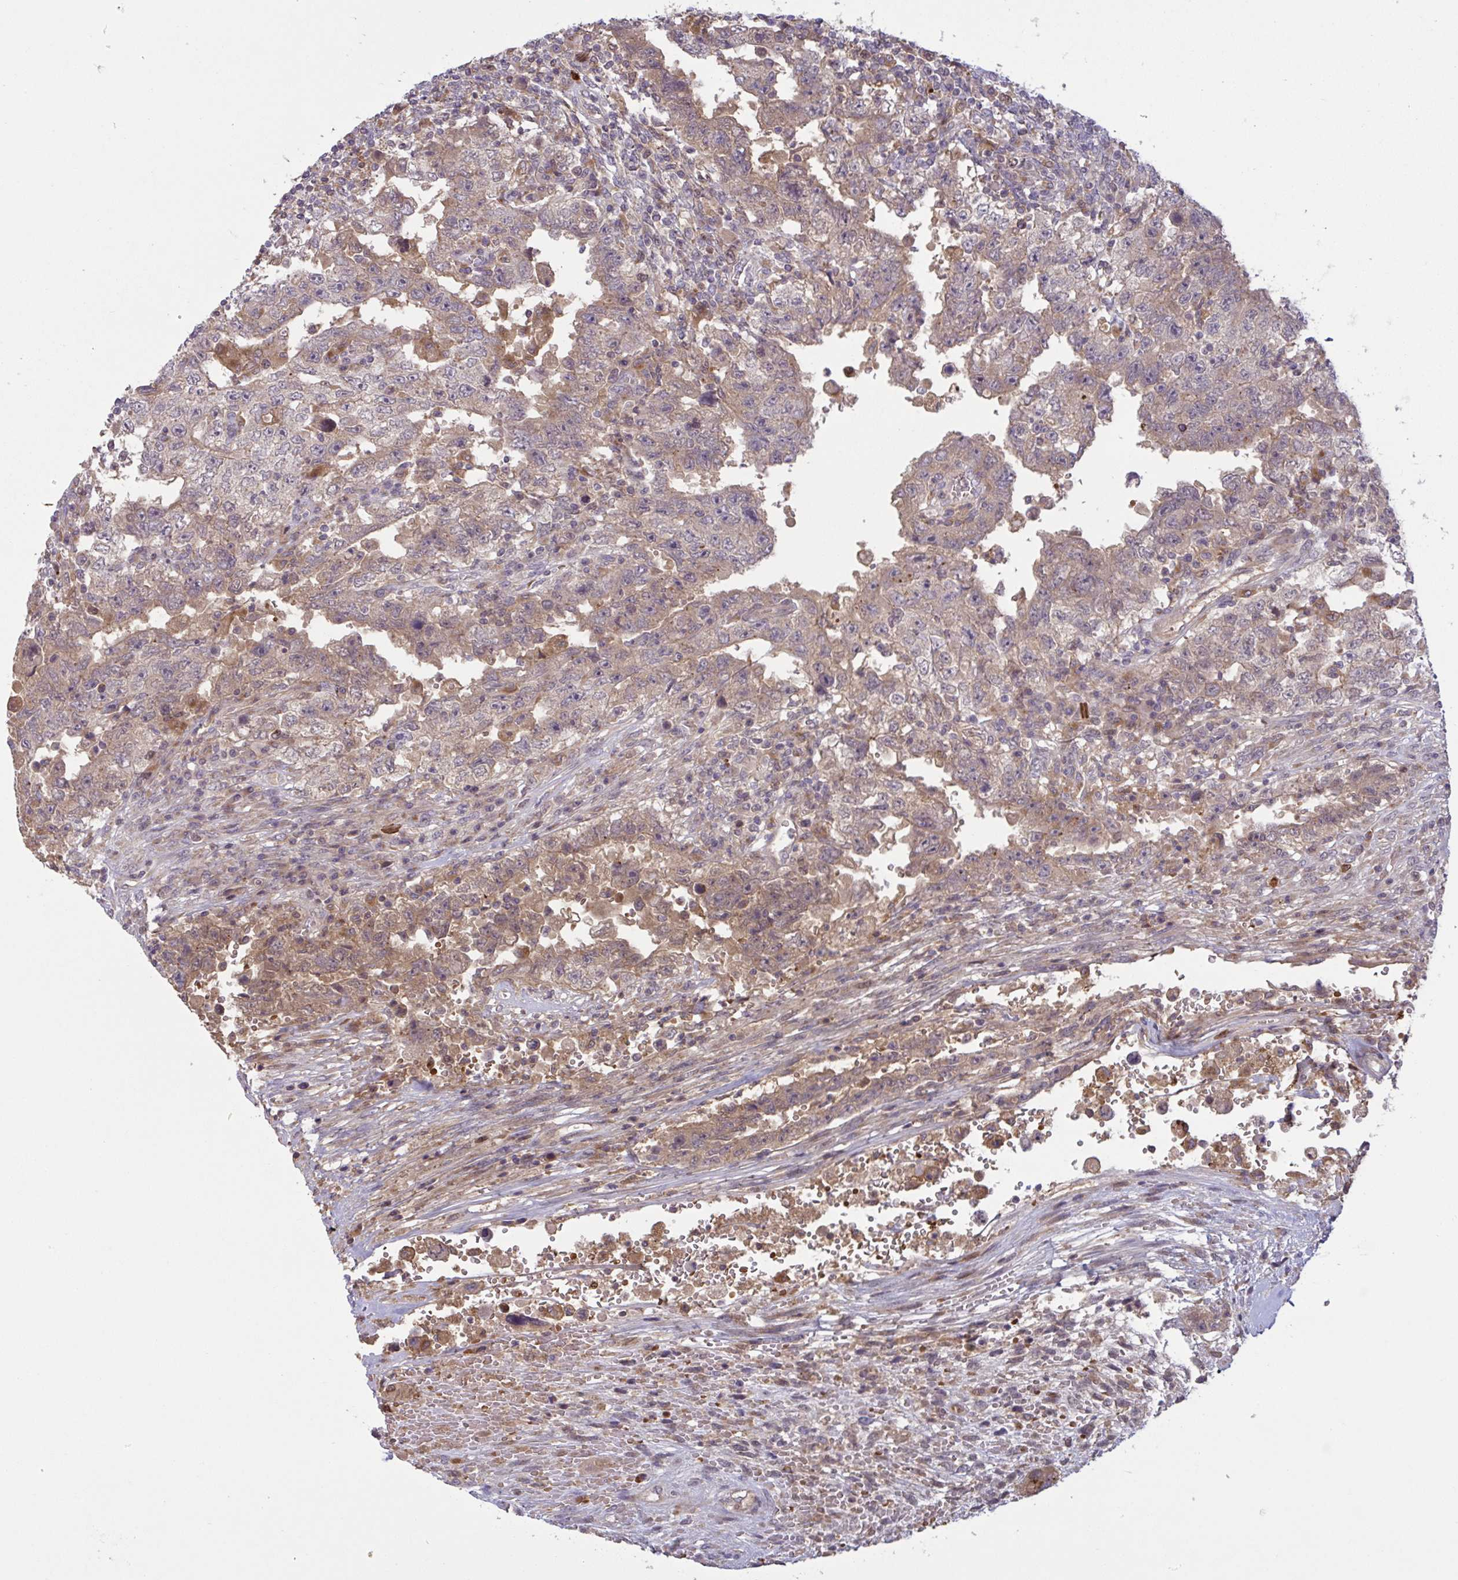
{"staining": {"intensity": "moderate", "quantity": ">75%", "location": "cytoplasmic/membranous"}, "tissue": "testis cancer", "cell_type": "Tumor cells", "image_type": "cancer", "snomed": [{"axis": "morphology", "description": "Carcinoma, Embryonal, NOS"}, {"axis": "topography", "description": "Testis"}], "caption": "IHC (DAB (3,3'-diaminobenzidine)) staining of human testis cancer exhibits moderate cytoplasmic/membranous protein staining in approximately >75% of tumor cells.", "gene": "IL1R1", "patient": {"sex": "male", "age": 26}}